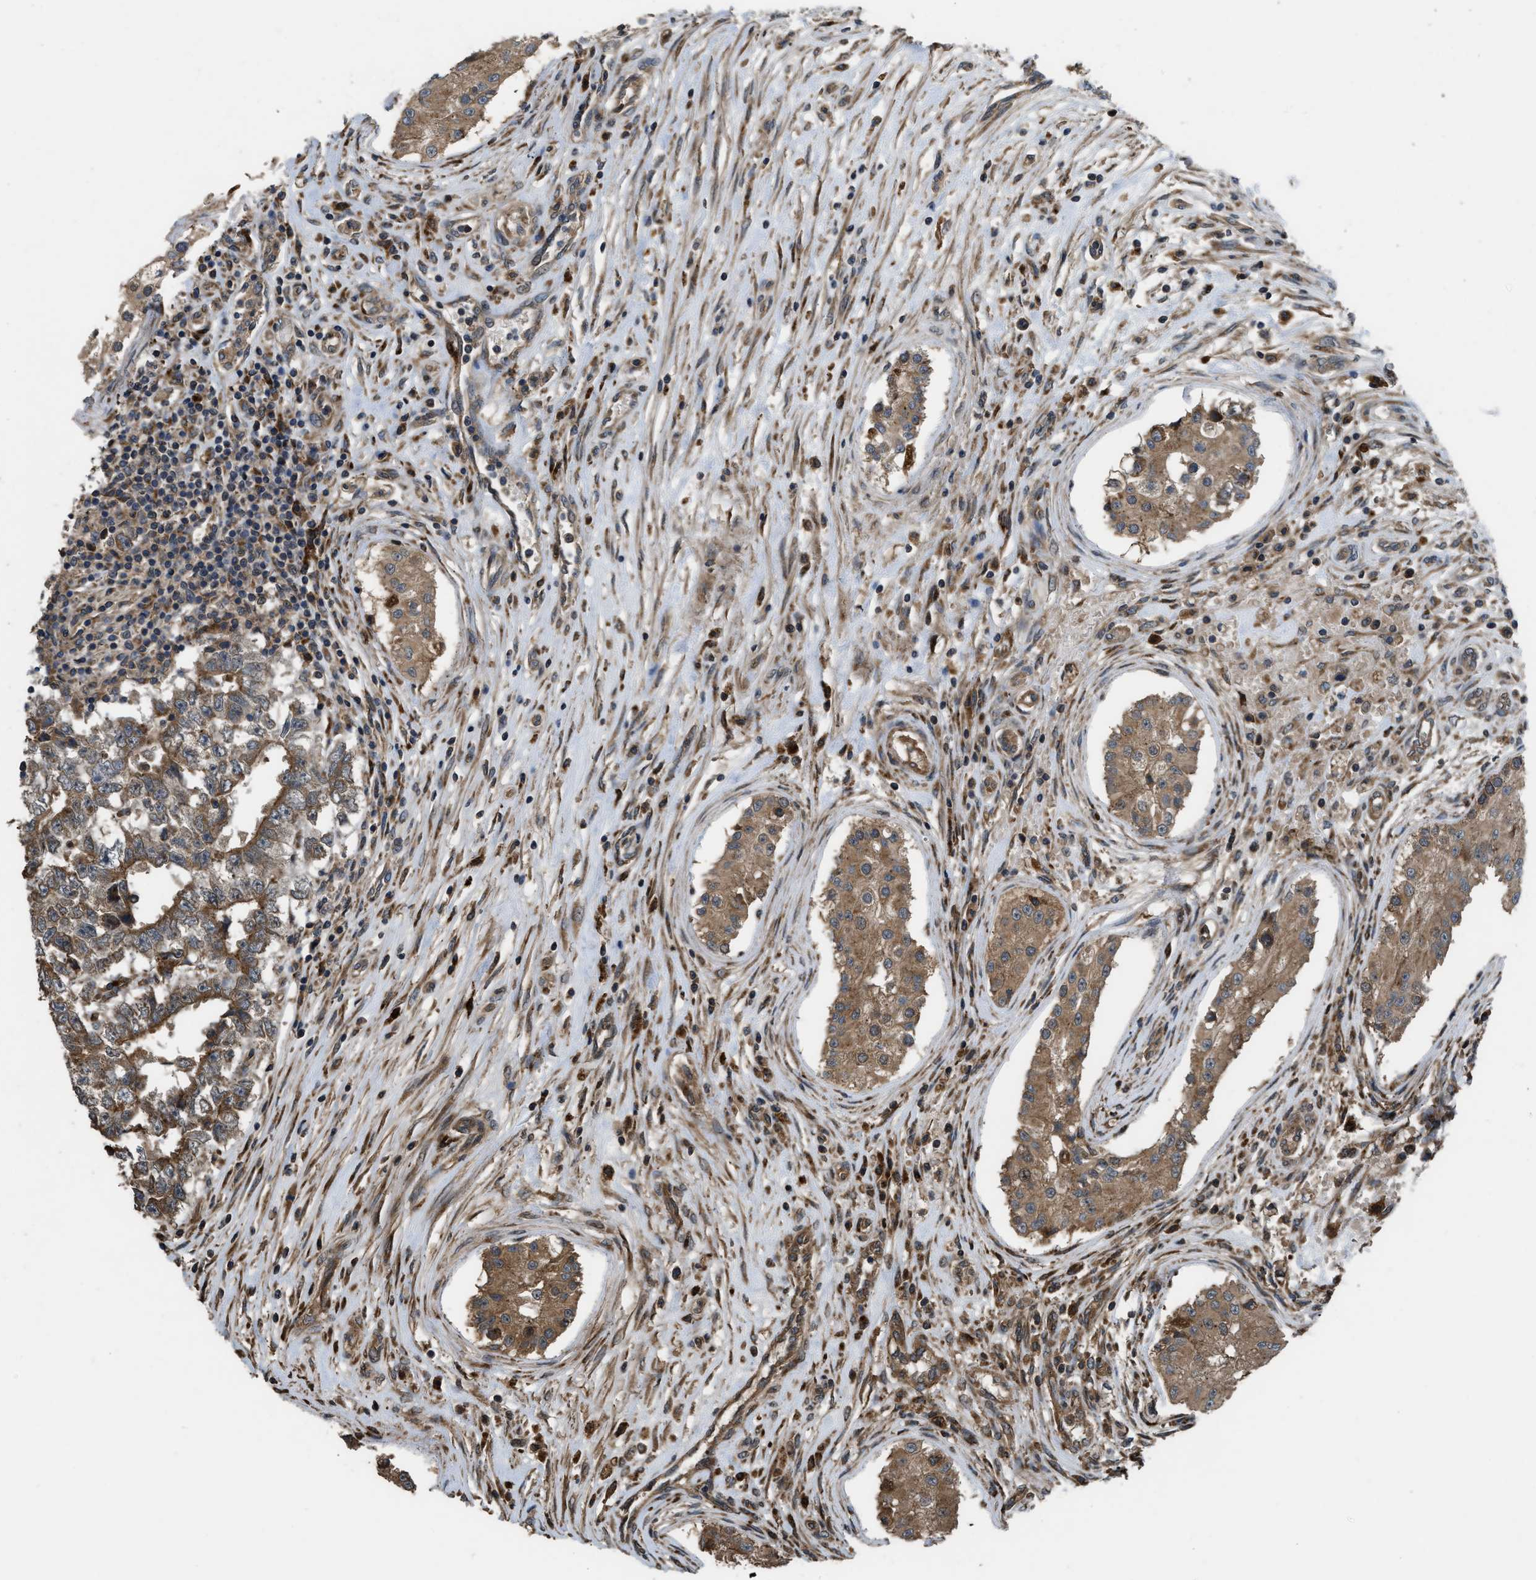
{"staining": {"intensity": "moderate", "quantity": ">75%", "location": "cytoplasmic/membranous"}, "tissue": "testis cancer", "cell_type": "Tumor cells", "image_type": "cancer", "snomed": [{"axis": "morphology", "description": "Carcinoma, Embryonal, NOS"}, {"axis": "topography", "description": "Testis"}], "caption": "Testis embryonal carcinoma stained with a protein marker displays moderate staining in tumor cells.", "gene": "GGH", "patient": {"sex": "male", "age": 25}}